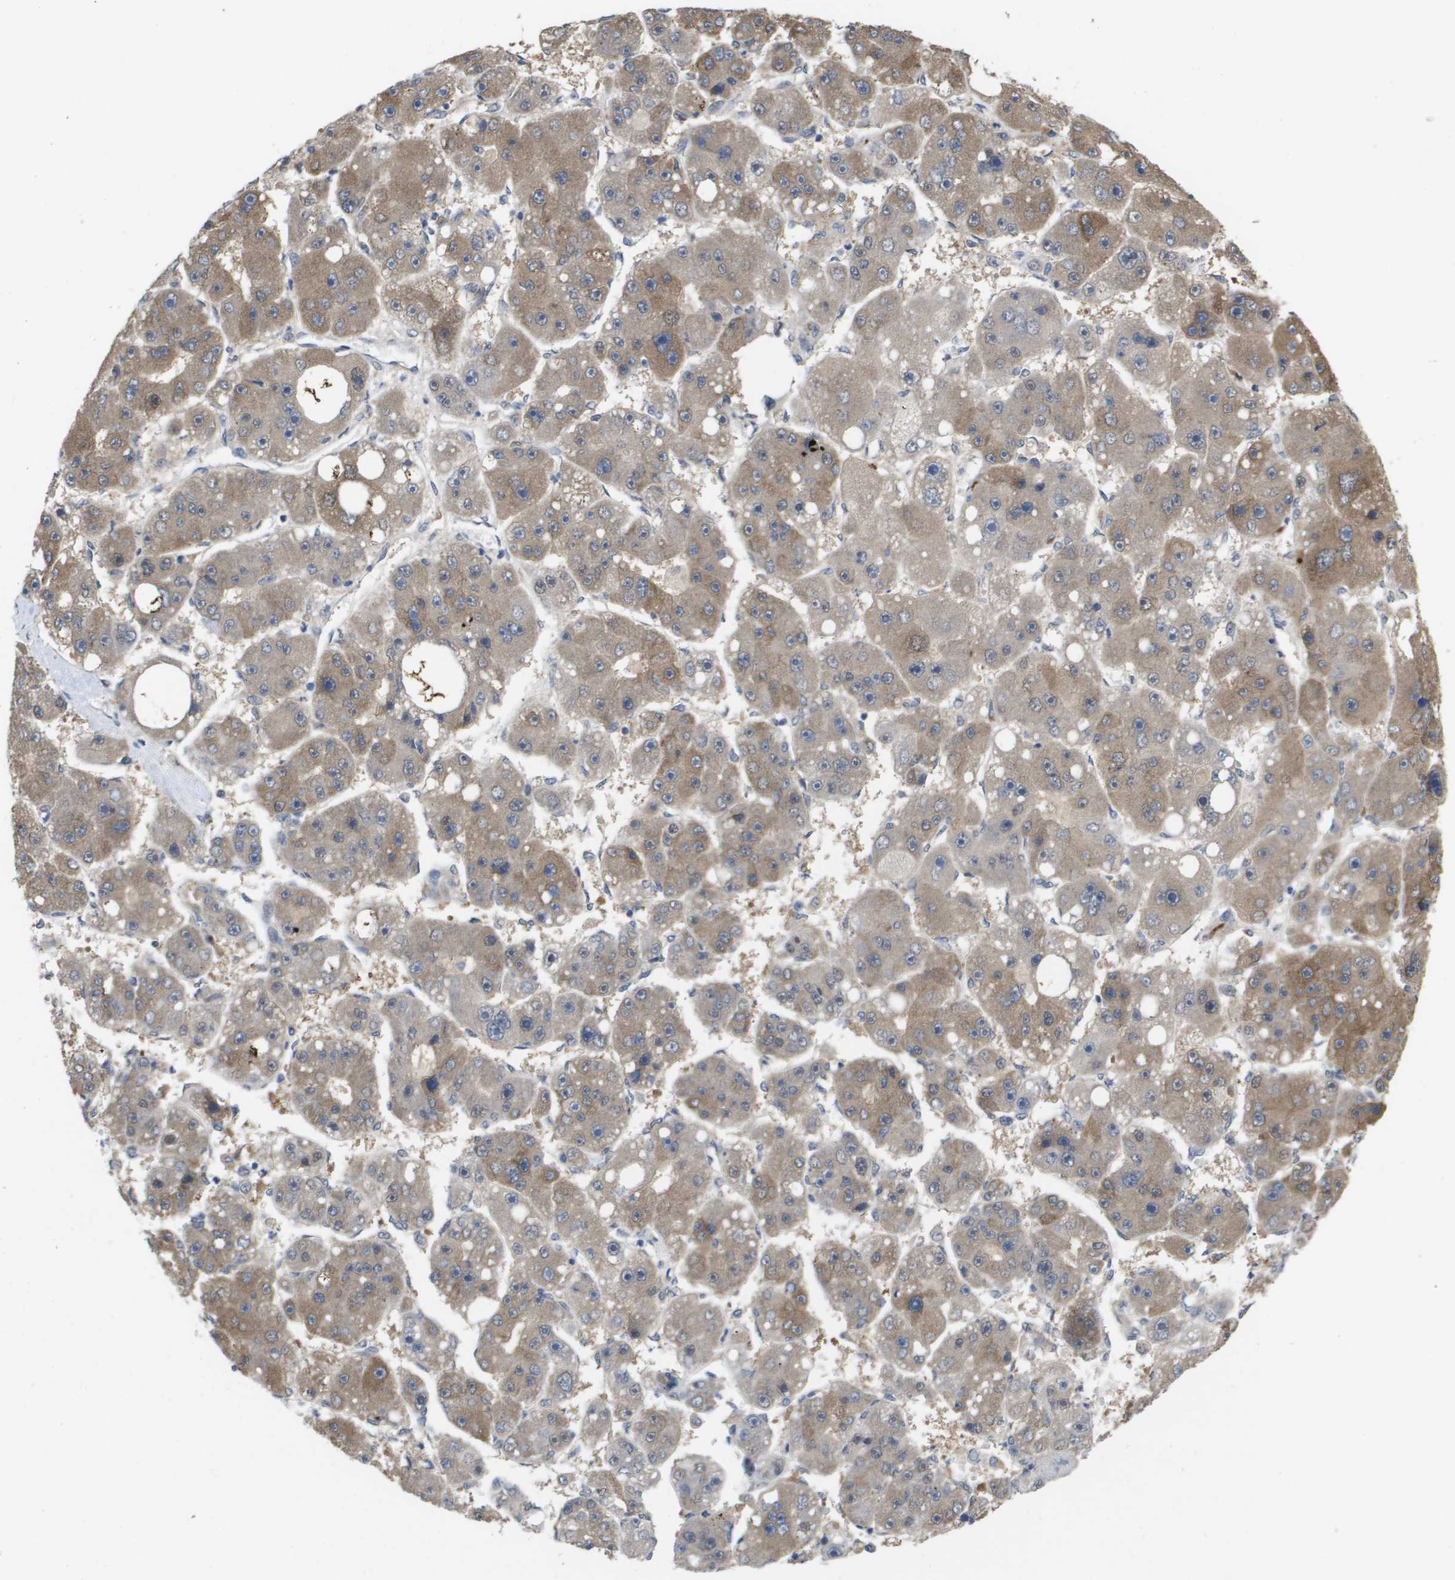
{"staining": {"intensity": "moderate", "quantity": "25%-75%", "location": "cytoplasmic/membranous"}, "tissue": "liver cancer", "cell_type": "Tumor cells", "image_type": "cancer", "snomed": [{"axis": "morphology", "description": "Carcinoma, Hepatocellular, NOS"}, {"axis": "topography", "description": "Liver"}], "caption": "Immunohistochemical staining of liver cancer exhibits medium levels of moderate cytoplasmic/membranous protein expression in about 25%-75% of tumor cells. Using DAB (brown) and hematoxylin (blue) stains, captured at high magnification using brightfield microscopy.", "gene": "AMBRA1", "patient": {"sex": "female", "age": 61}}